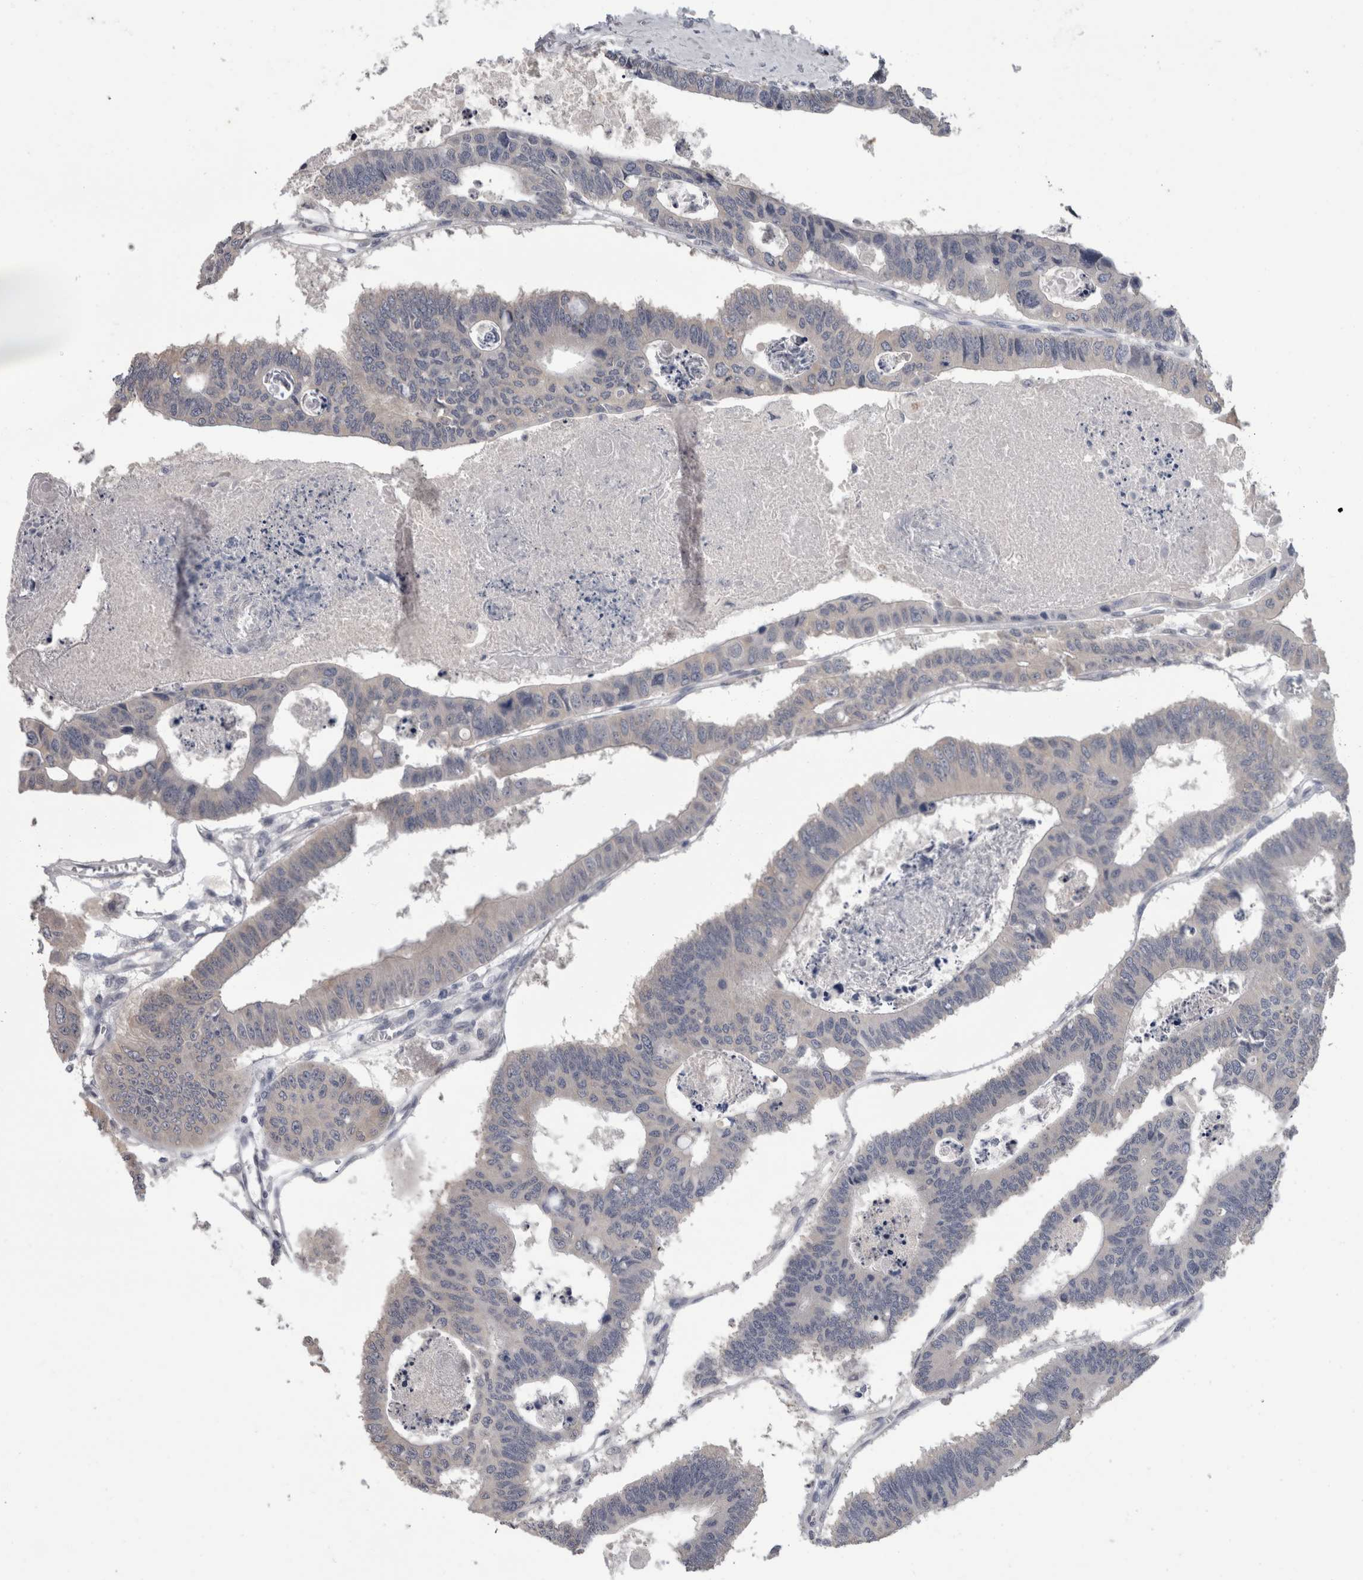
{"staining": {"intensity": "negative", "quantity": "none", "location": "none"}, "tissue": "colorectal cancer", "cell_type": "Tumor cells", "image_type": "cancer", "snomed": [{"axis": "morphology", "description": "Adenocarcinoma, NOS"}, {"axis": "topography", "description": "Rectum"}], "caption": "This histopathology image is of colorectal adenocarcinoma stained with immunohistochemistry to label a protein in brown with the nuclei are counter-stained blue. There is no positivity in tumor cells.", "gene": "FHOD3", "patient": {"sex": "male", "age": 84}}